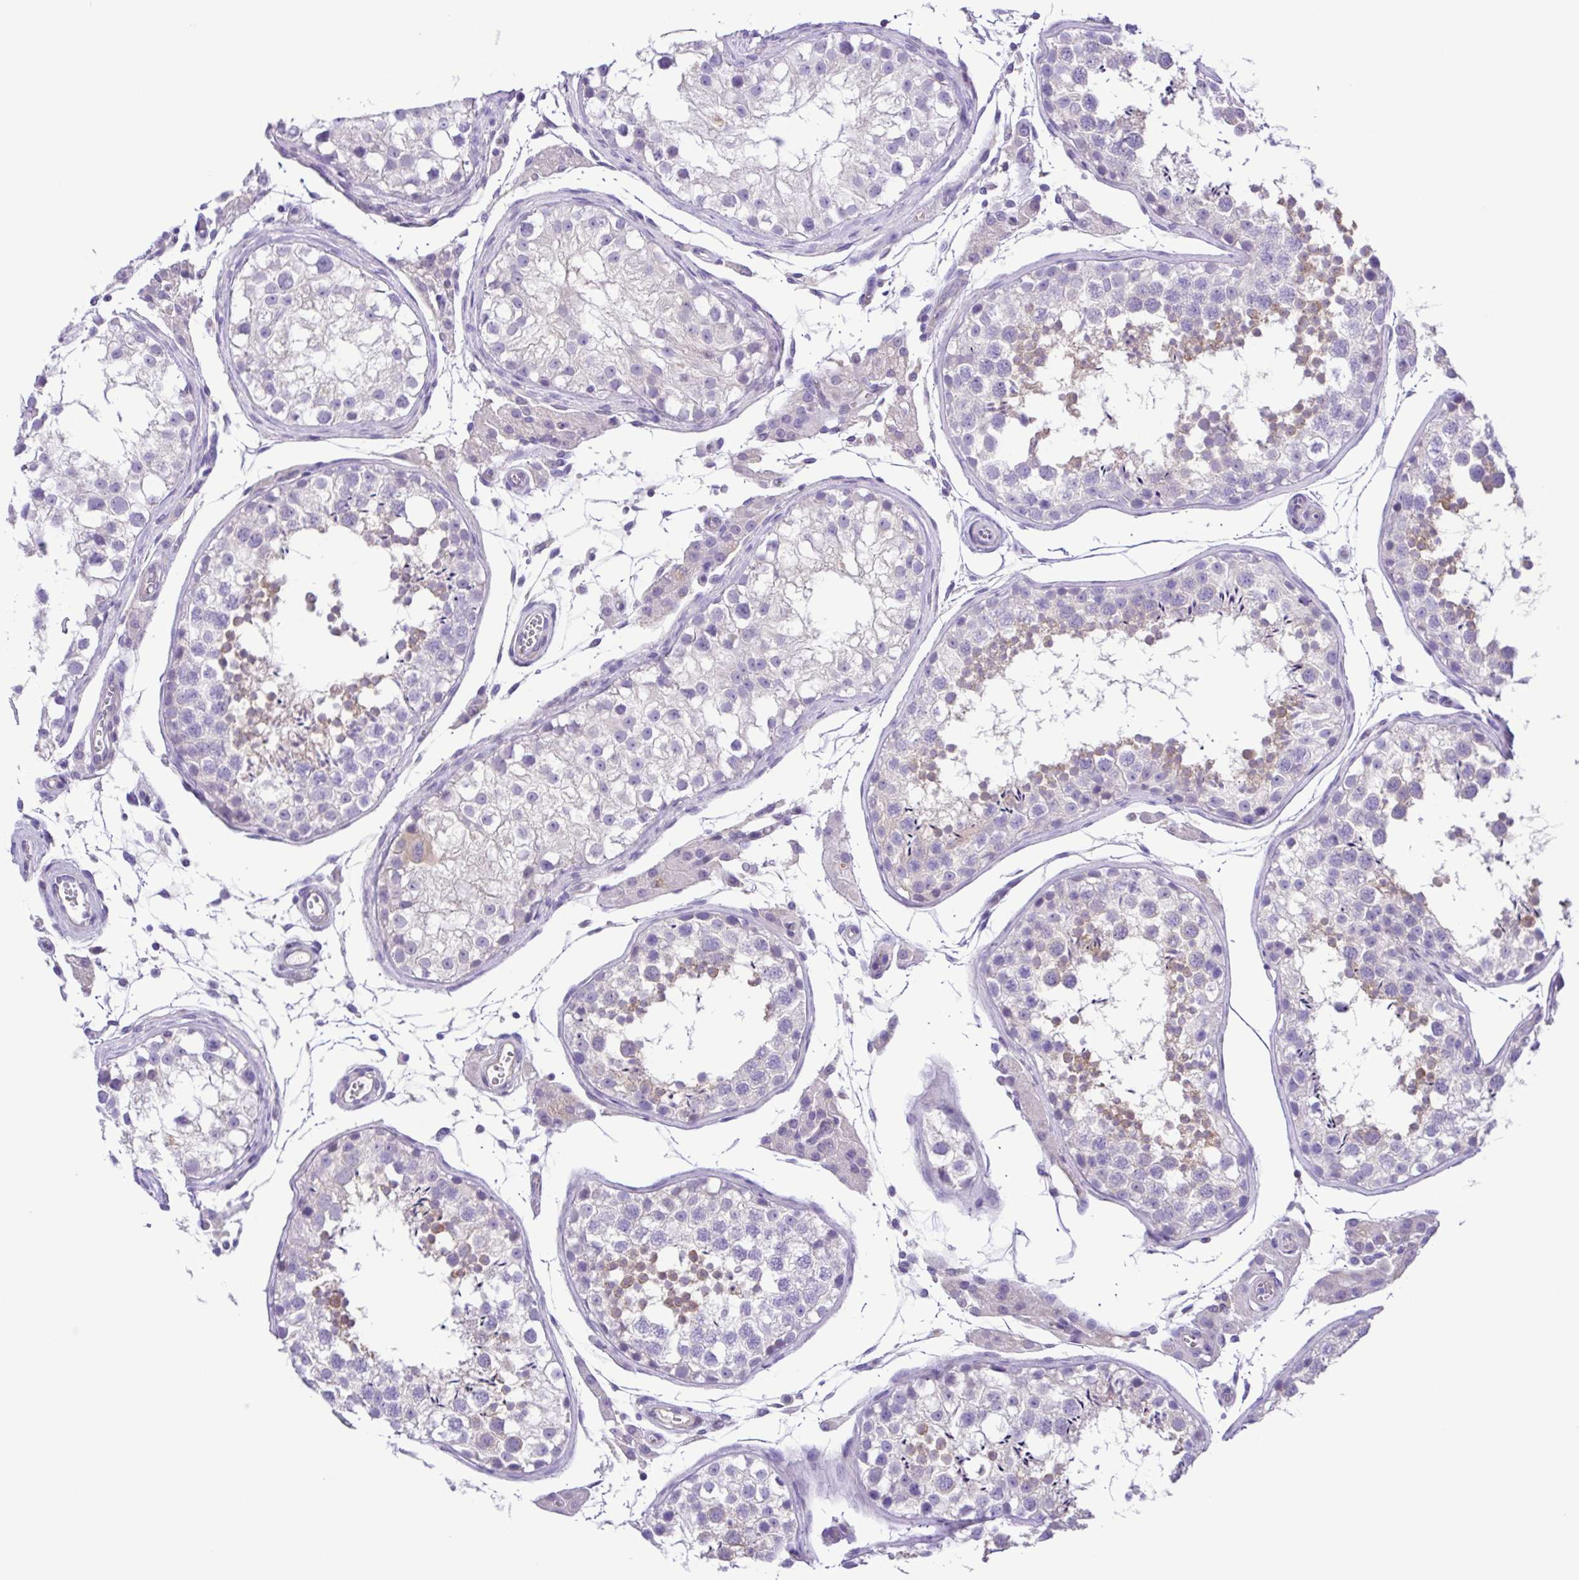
{"staining": {"intensity": "weak", "quantity": "<25%", "location": "cytoplasmic/membranous"}, "tissue": "testis", "cell_type": "Cells in seminiferous ducts", "image_type": "normal", "snomed": [{"axis": "morphology", "description": "Normal tissue, NOS"}, {"axis": "morphology", "description": "Seminoma, NOS"}, {"axis": "topography", "description": "Testis"}], "caption": "The histopathology image displays no significant staining in cells in seminiferous ducts of testis. (DAB immunohistochemistry (IHC) with hematoxylin counter stain).", "gene": "ISM2", "patient": {"sex": "male", "age": 29}}